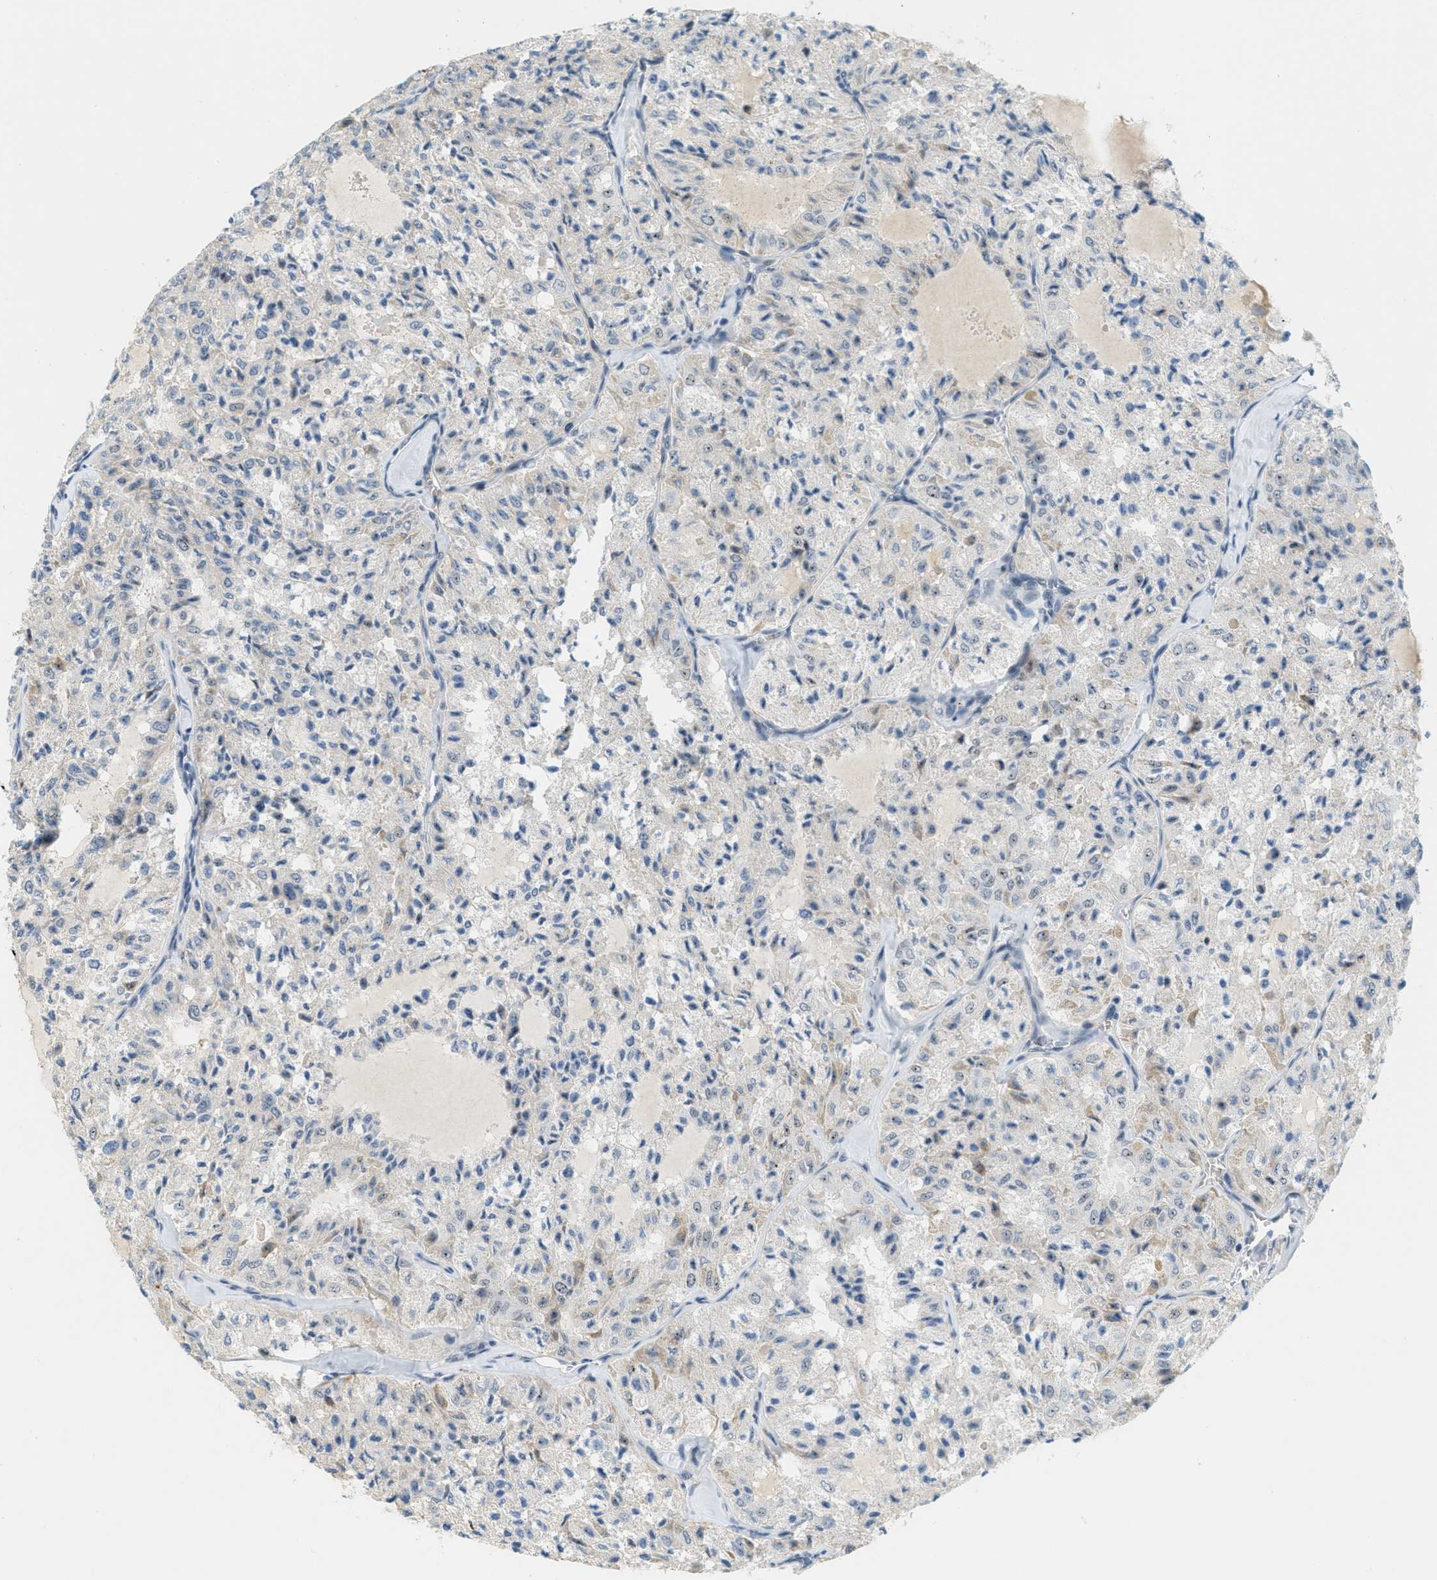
{"staining": {"intensity": "weak", "quantity": "<25%", "location": "nuclear"}, "tissue": "thyroid cancer", "cell_type": "Tumor cells", "image_type": "cancer", "snomed": [{"axis": "morphology", "description": "Follicular adenoma carcinoma, NOS"}, {"axis": "topography", "description": "Thyroid gland"}], "caption": "Immunohistochemistry (IHC) of thyroid follicular adenoma carcinoma displays no expression in tumor cells.", "gene": "DDX47", "patient": {"sex": "male", "age": 75}}